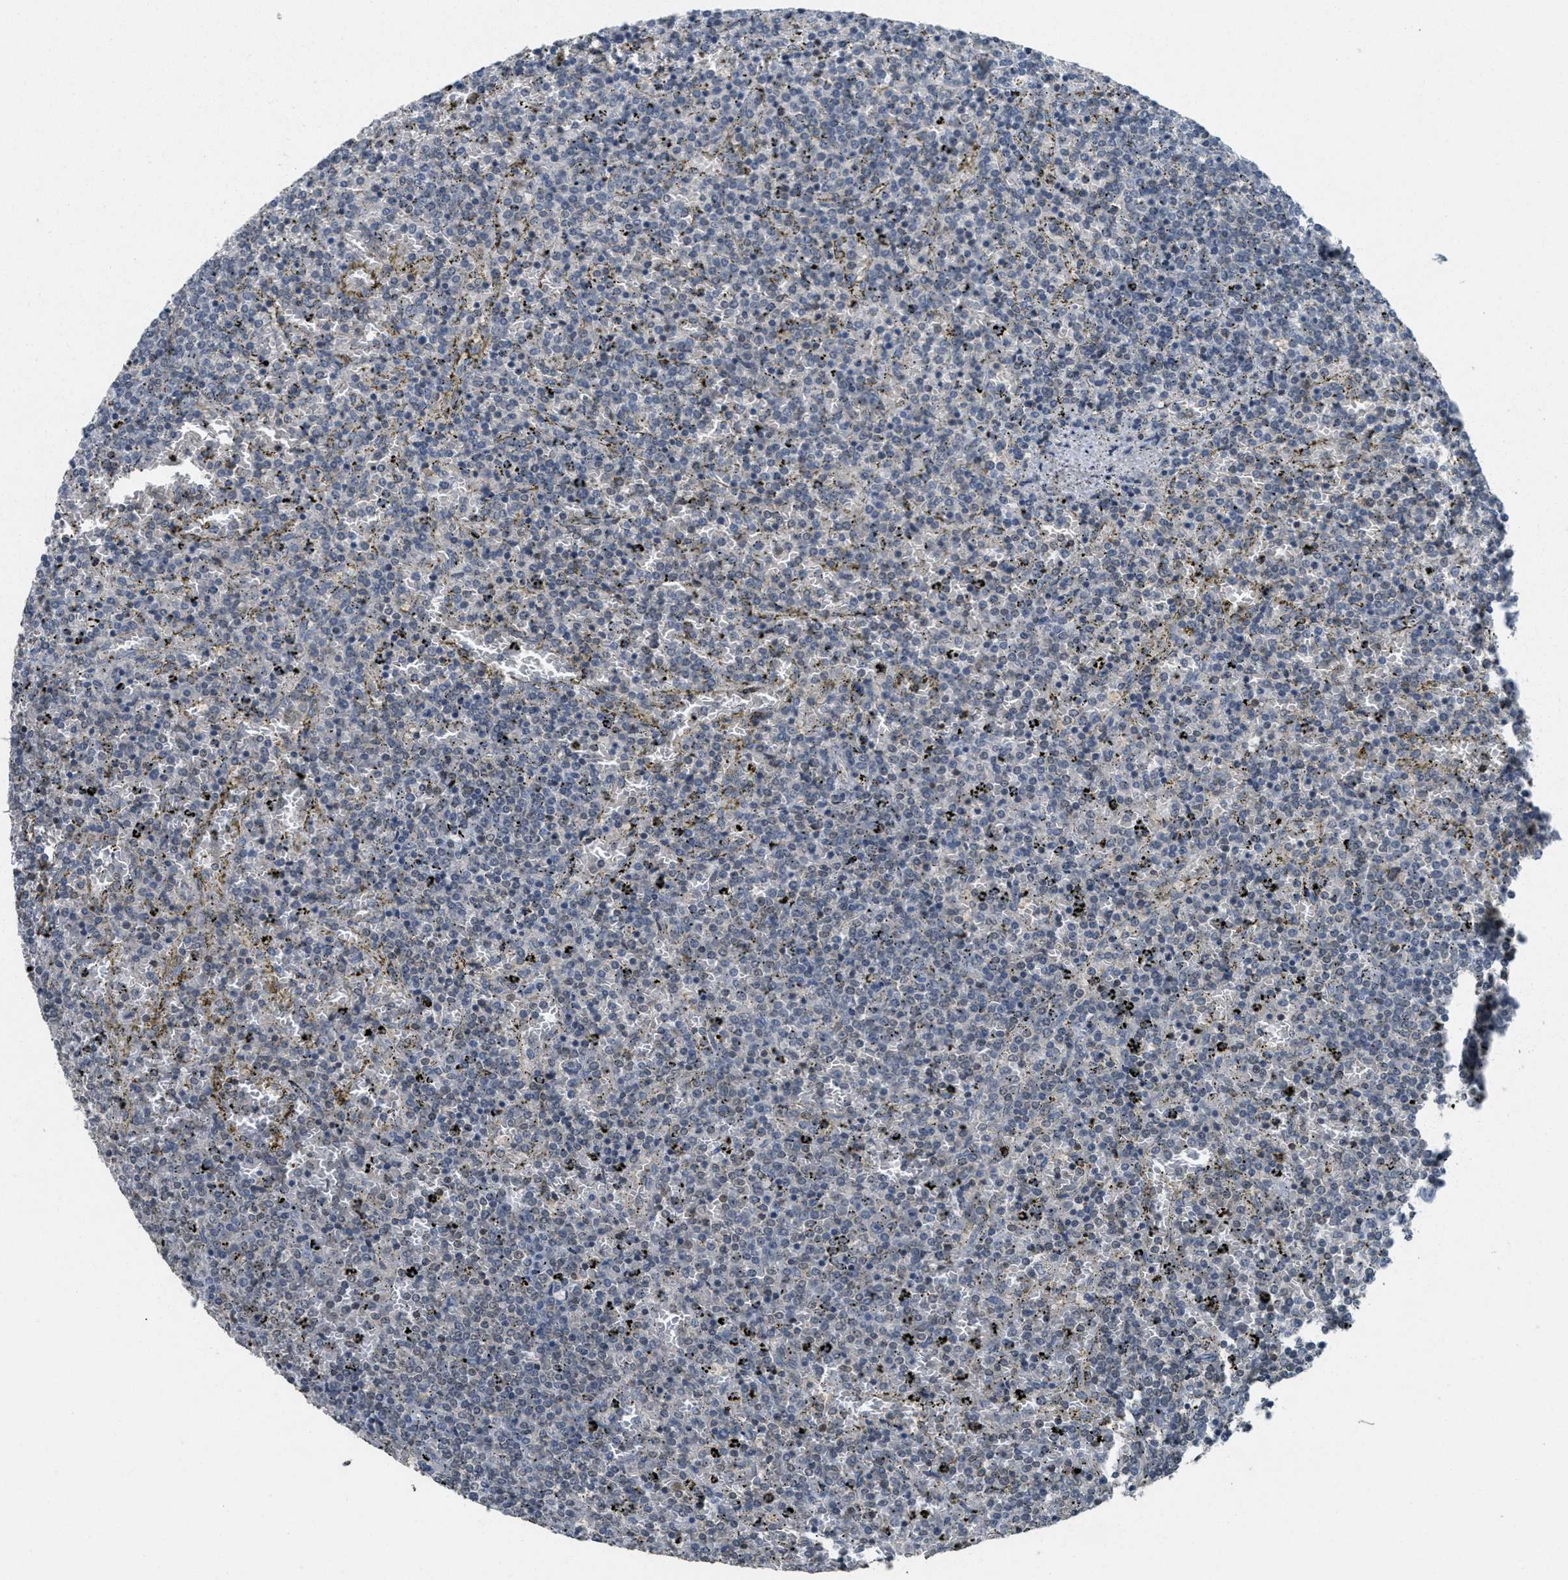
{"staining": {"intensity": "negative", "quantity": "none", "location": "none"}, "tissue": "lymphoma", "cell_type": "Tumor cells", "image_type": "cancer", "snomed": [{"axis": "morphology", "description": "Malignant lymphoma, non-Hodgkin's type, Low grade"}, {"axis": "topography", "description": "Spleen"}], "caption": "This is a micrograph of immunohistochemistry (IHC) staining of low-grade malignant lymphoma, non-Hodgkin's type, which shows no expression in tumor cells. (Stains: DAB IHC with hematoxylin counter stain, Microscopy: brightfield microscopy at high magnification).", "gene": "DNAJB1", "patient": {"sex": "female", "age": 77}}